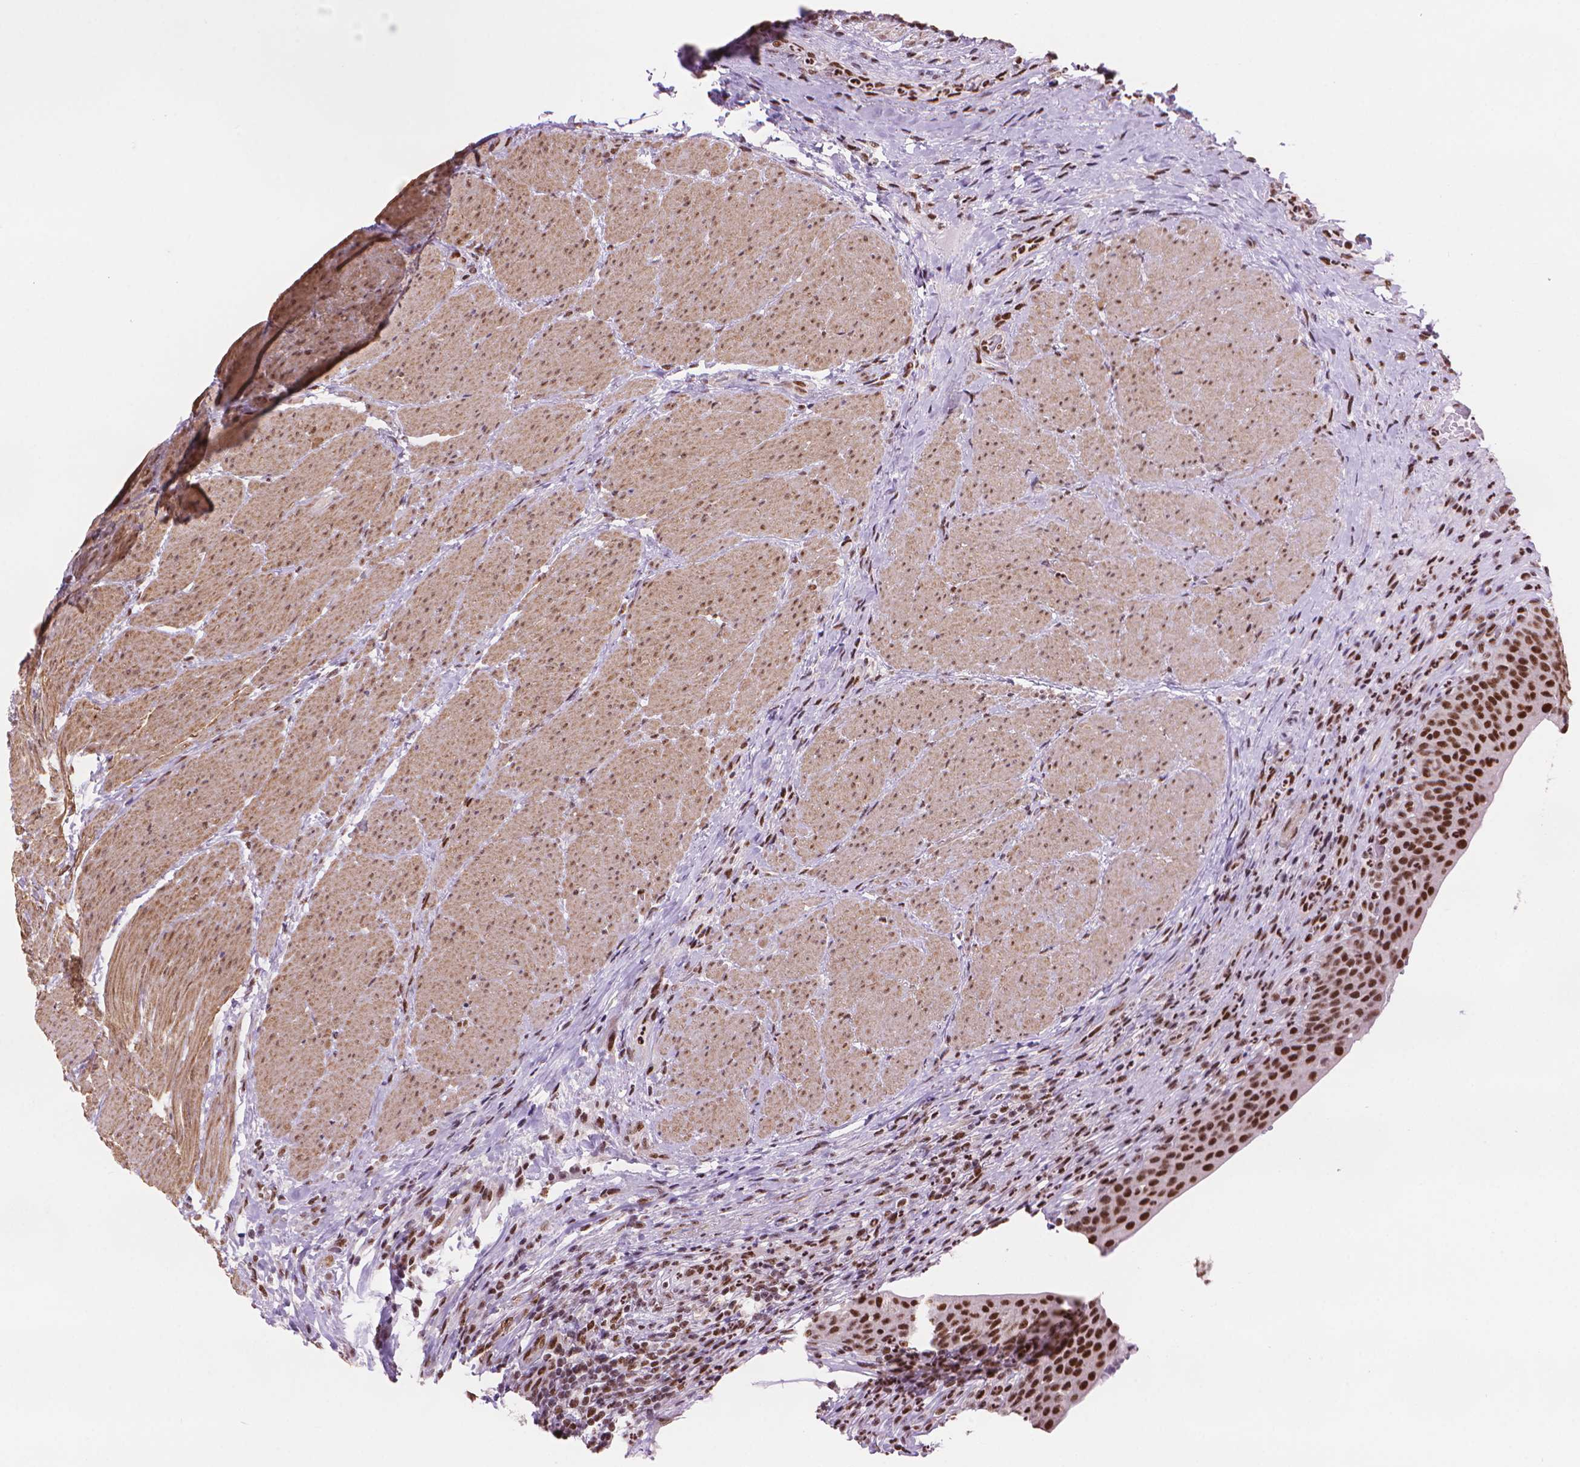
{"staining": {"intensity": "strong", "quantity": ">75%", "location": "nuclear"}, "tissue": "urinary bladder", "cell_type": "Urothelial cells", "image_type": "normal", "snomed": [{"axis": "morphology", "description": "Normal tissue, NOS"}, {"axis": "topography", "description": "Urinary bladder"}, {"axis": "topography", "description": "Peripheral nerve tissue"}], "caption": "Strong nuclear staining for a protein is seen in about >75% of urothelial cells of unremarkable urinary bladder using immunohistochemistry (IHC).", "gene": "UBN1", "patient": {"sex": "male", "age": 66}}